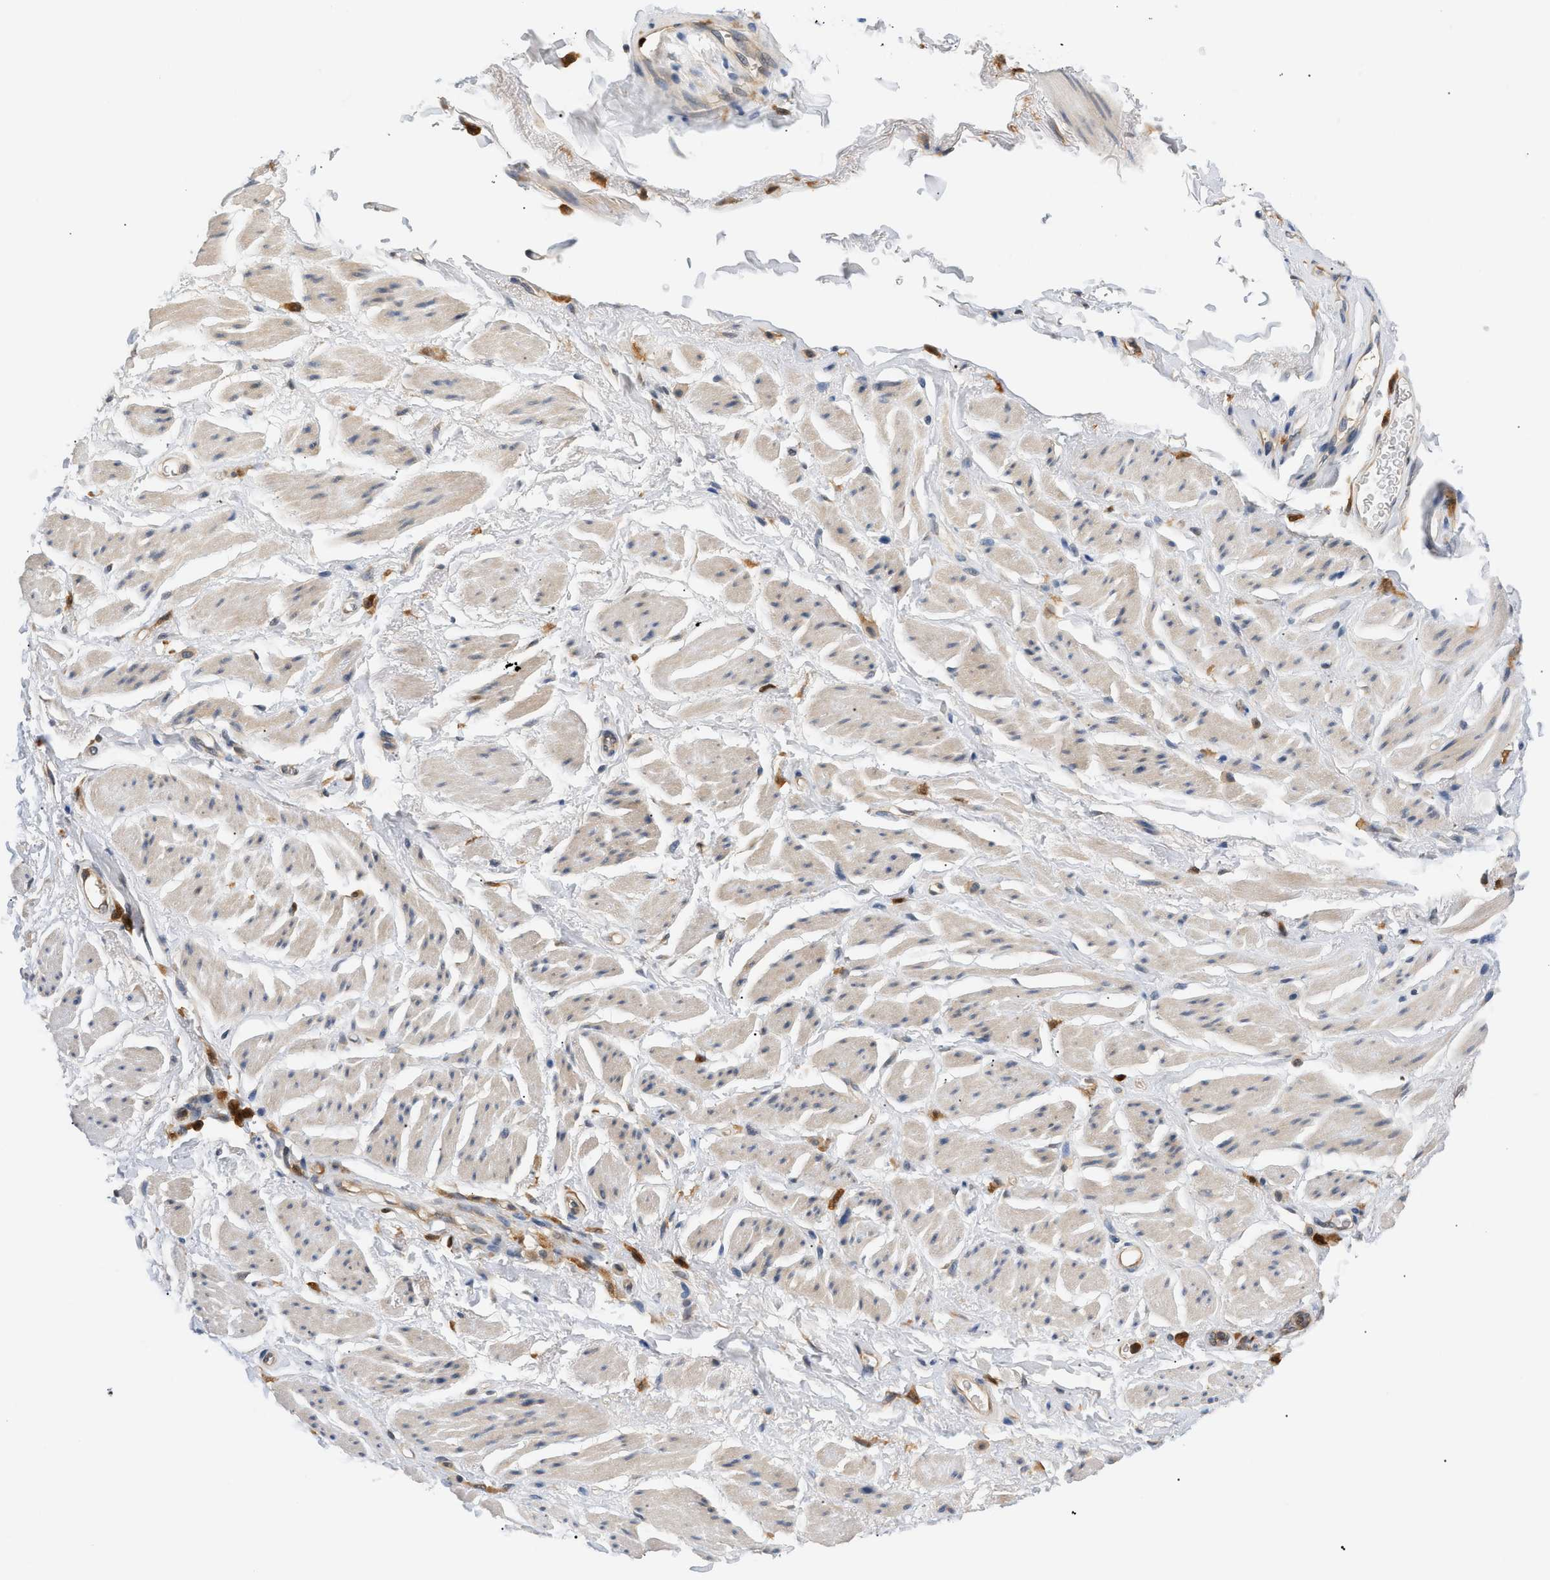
{"staining": {"intensity": "negative", "quantity": "none", "location": "none"}, "tissue": "adipose tissue", "cell_type": "Adipocytes", "image_type": "normal", "snomed": [{"axis": "morphology", "description": "Normal tissue, NOS"}, {"axis": "topography", "description": "Soft tissue"}, {"axis": "topography", "description": "Peripheral nerve tissue"}], "caption": "A micrograph of adipose tissue stained for a protein displays no brown staining in adipocytes.", "gene": "PYCARD", "patient": {"sex": "female", "age": 71}}